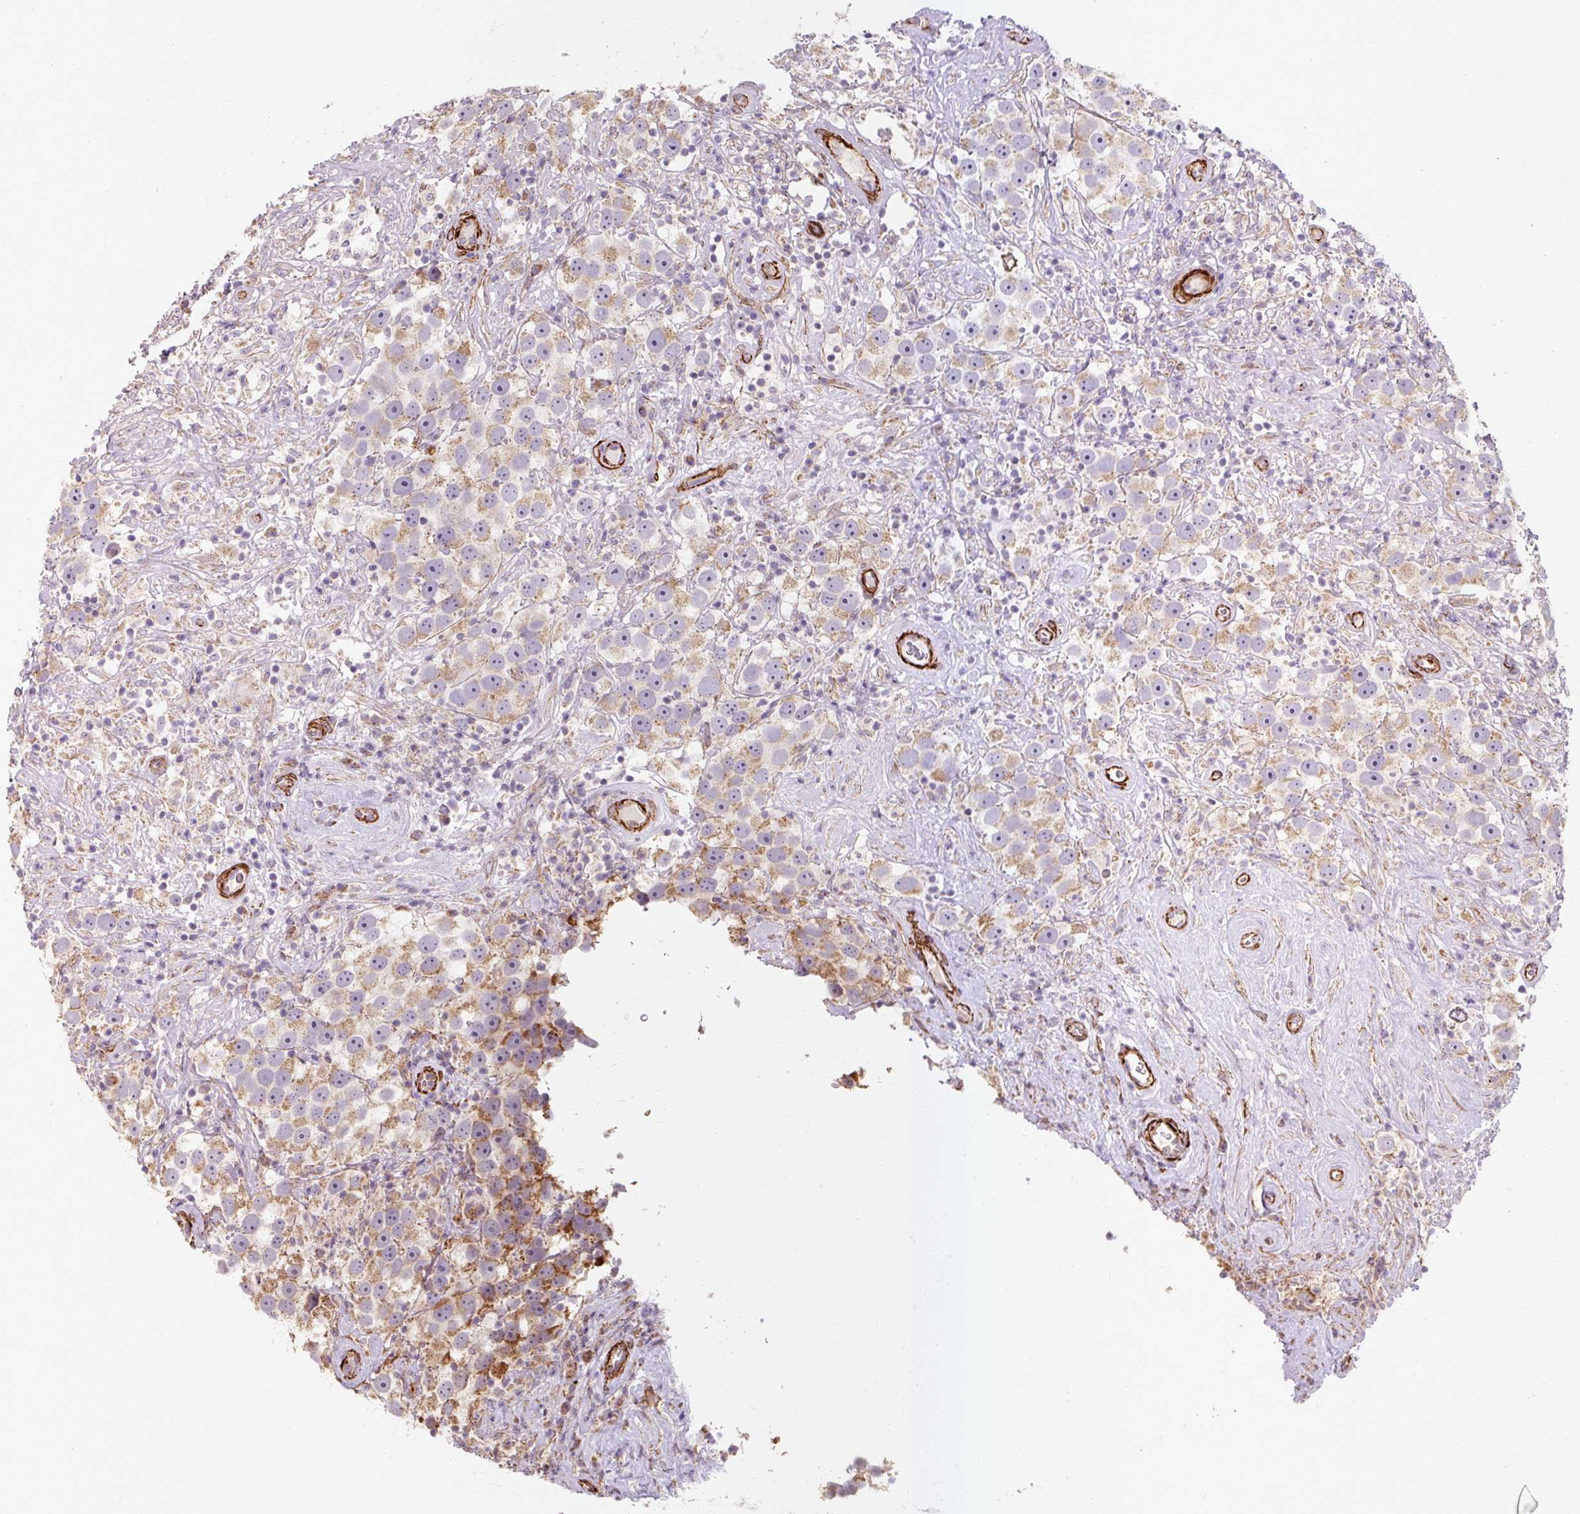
{"staining": {"intensity": "weak", "quantity": "25%-75%", "location": "cytoplasmic/membranous"}, "tissue": "testis cancer", "cell_type": "Tumor cells", "image_type": "cancer", "snomed": [{"axis": "morphology", "description": "Seminoma, NOS"}, {"axis": "topography", "description": "Testis"}], "caption": "Seminoma (testis) stained with a protein marker displays weak staining in tumor cells.", "gene": "MRPS5", "patient": {"sex": "male", "age": 49}}